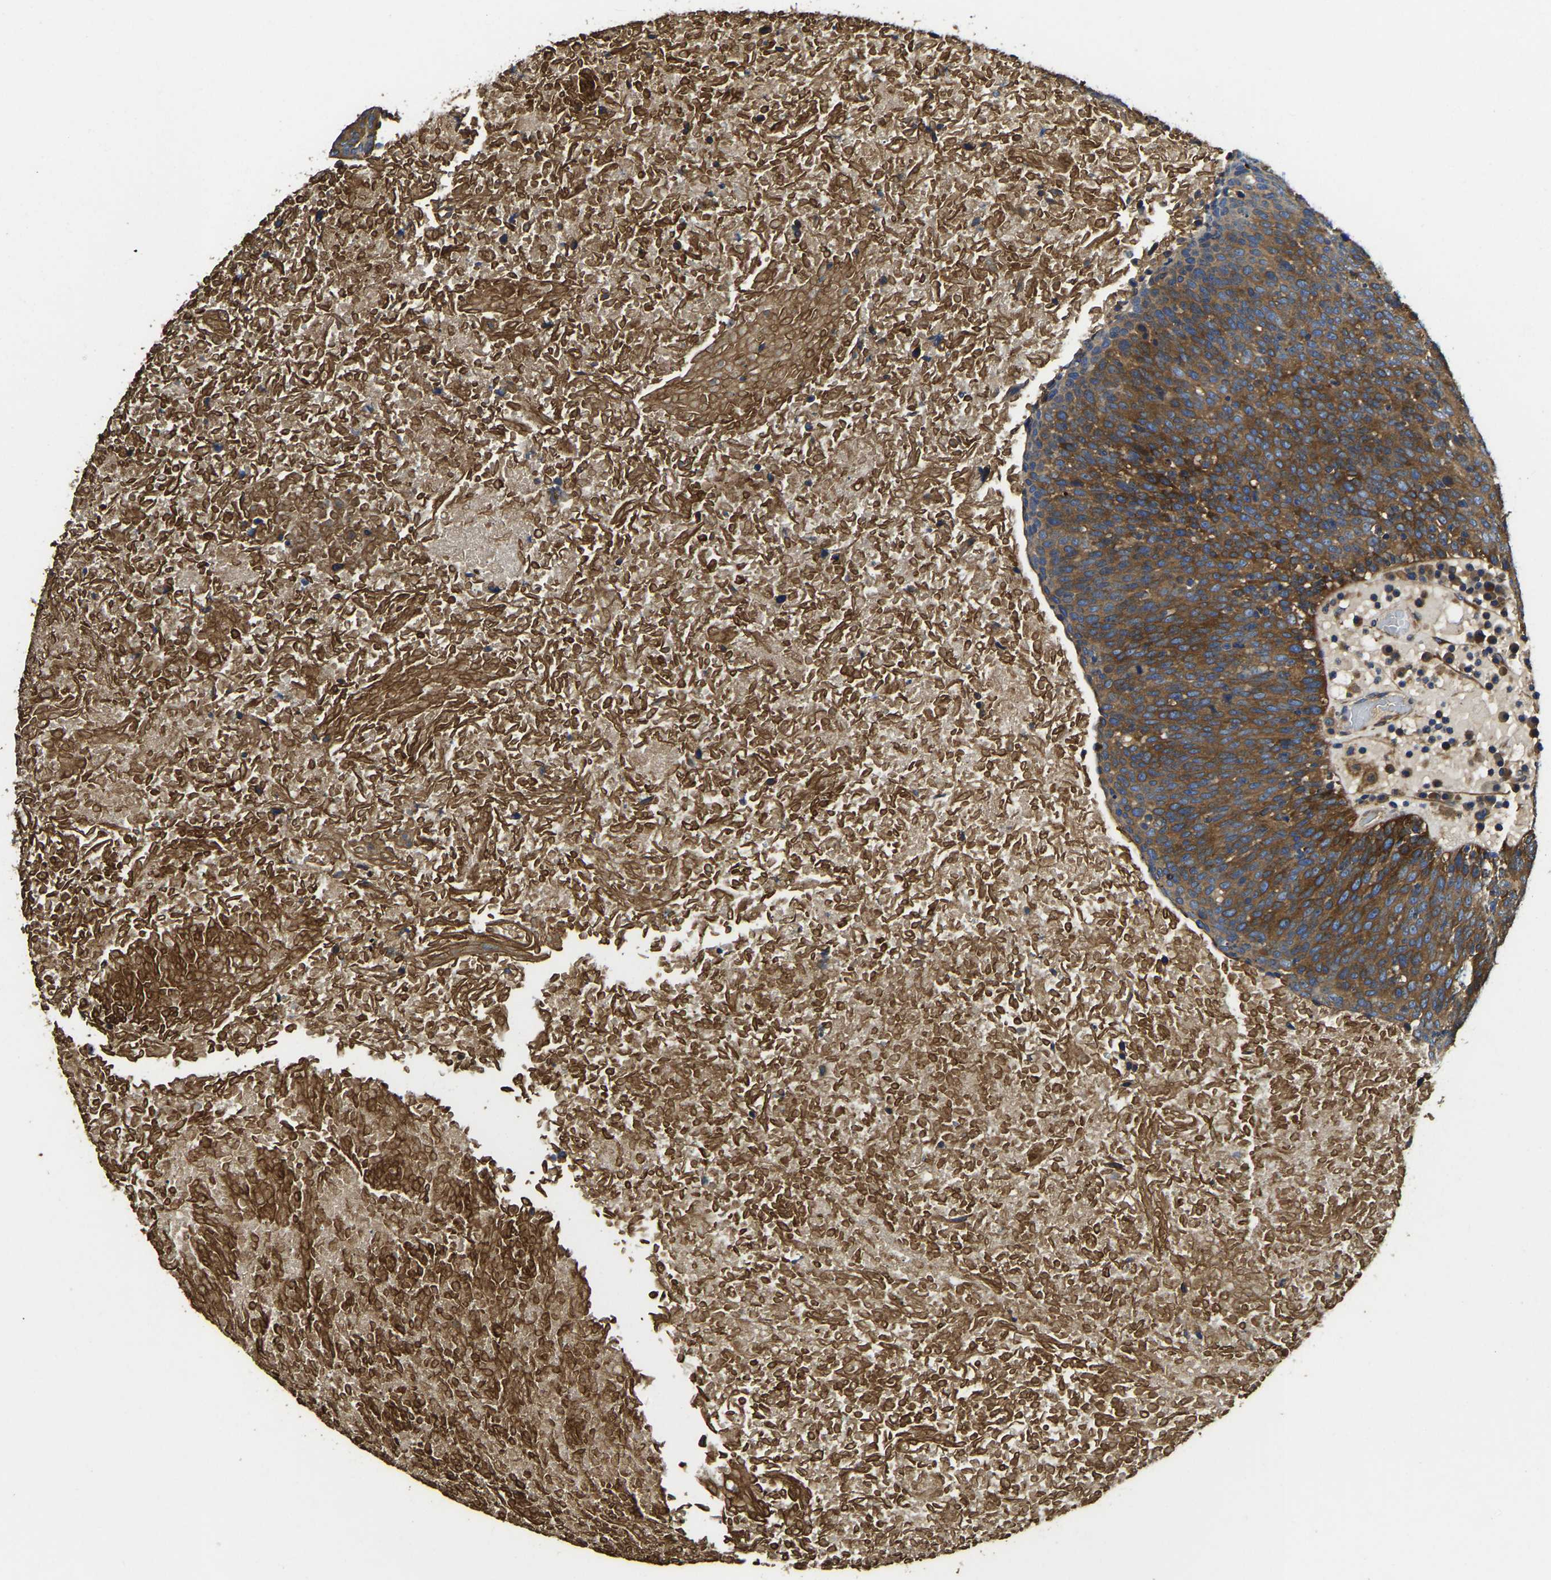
{"staining": {"intensity": "moderate", "quantity": ">75%", "location": "cytoplasmic/membranous"}, "tissue": "head and neck cancer", "cell_type": "Tumor cells", "image_type": "cancer", "snomed": [{"axis": "morphology", "description": "Squamous cell carcinoma, NOS"}, {"axis": "morphology", "description": "Squamous cell carcinoma, metastatic, NOS"}, {"axis": "topography", "description": "Lymph node"}, {"axis": "topography", "description": "Head-Neck"}], "caption": "Squamous cell carcinoma (head and neck) was stained to show a protein in brown. There is medium levels of moderate cytoplasmic/membranous staining in approximately >75% of tumor cells.", "gene": "STAT2", "patient": {"sex": "male", "age": 62}}